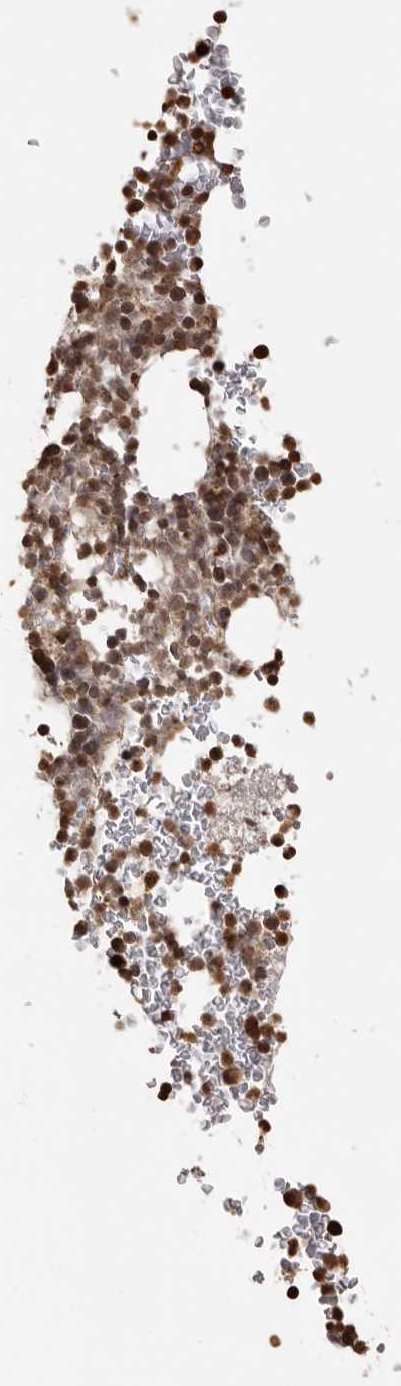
{"staining": {"intensity": "moderate", "quantity": ">75%", "location": "nuclear"}, "tissue": "bone marrow", "cell_type": "Hematopoietic cells", "image_type": "normal", "snomed": [{"axis": "morphology", "description": "Normal tissue, NOS"}, {"axis": "topography", "description": "Bone marrow"}], "caption": "High-magnification brightfield microscopy of normal bone marrow stained with DAB (3,3'-diaminobenzidine) (brown) and counterstained with hematoxylin (blue). hematopoietic cells exhibit moderate nuclear expression is present in about>75% of cells.", "gene": "CCDC190", "patient": {"sex": "male", "age": 58}}